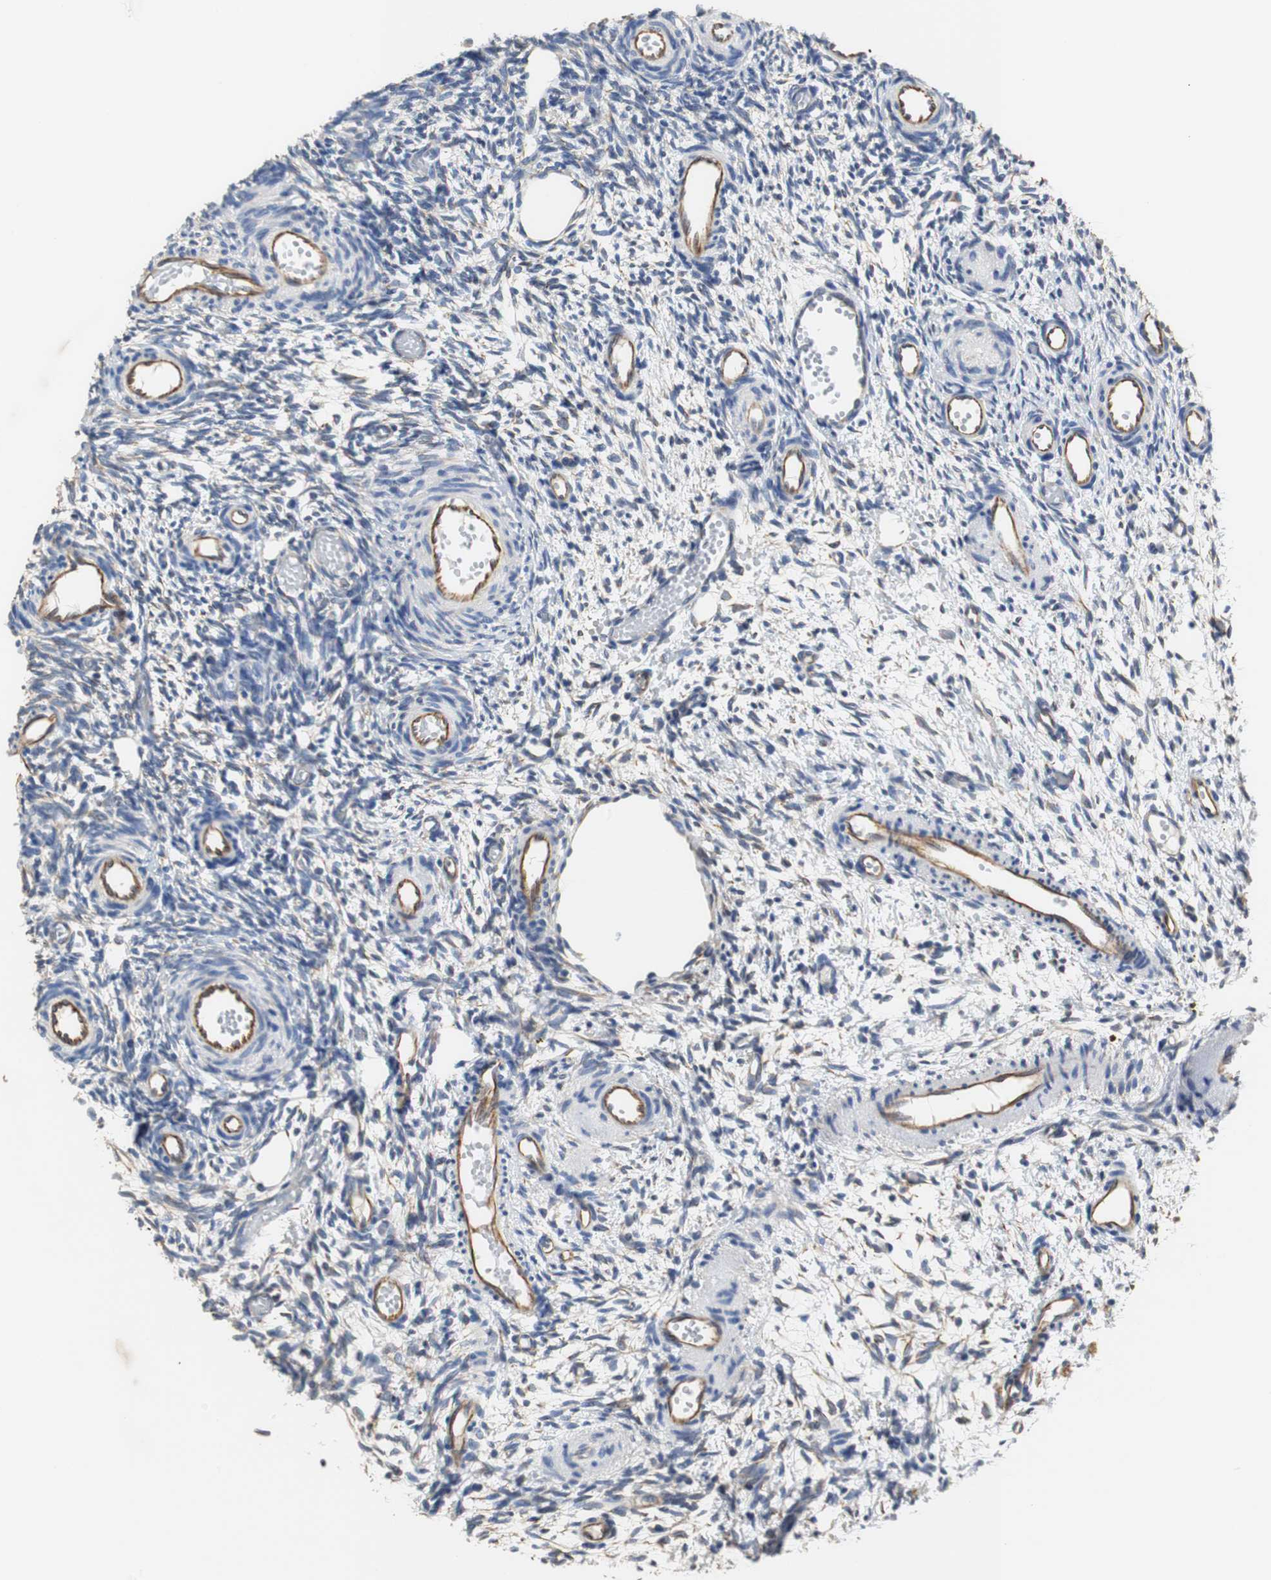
{"staining": {"intensity": "negative", "quantity": "none", "location": "none"}, "tissue": "ovary", "cell_type": "Ovarian stroma cells", "image_type": "normal", "snomed": [{"axis": "morphology", "description": "Normal tissue, NOS"}, {"axis": "topography", "description": "Ovary"}], "caption": "Protein analysis of unremarkable ovary displays no significant expression in ovarian stroma cells. Brightfield microscopy of immunohistochemistry (IHC) stained with DAB (brown) and hematoxylin (blue), captured at high magnification.", "gene": "PCK1", "patient": {"sex": "female", "age": 35}}